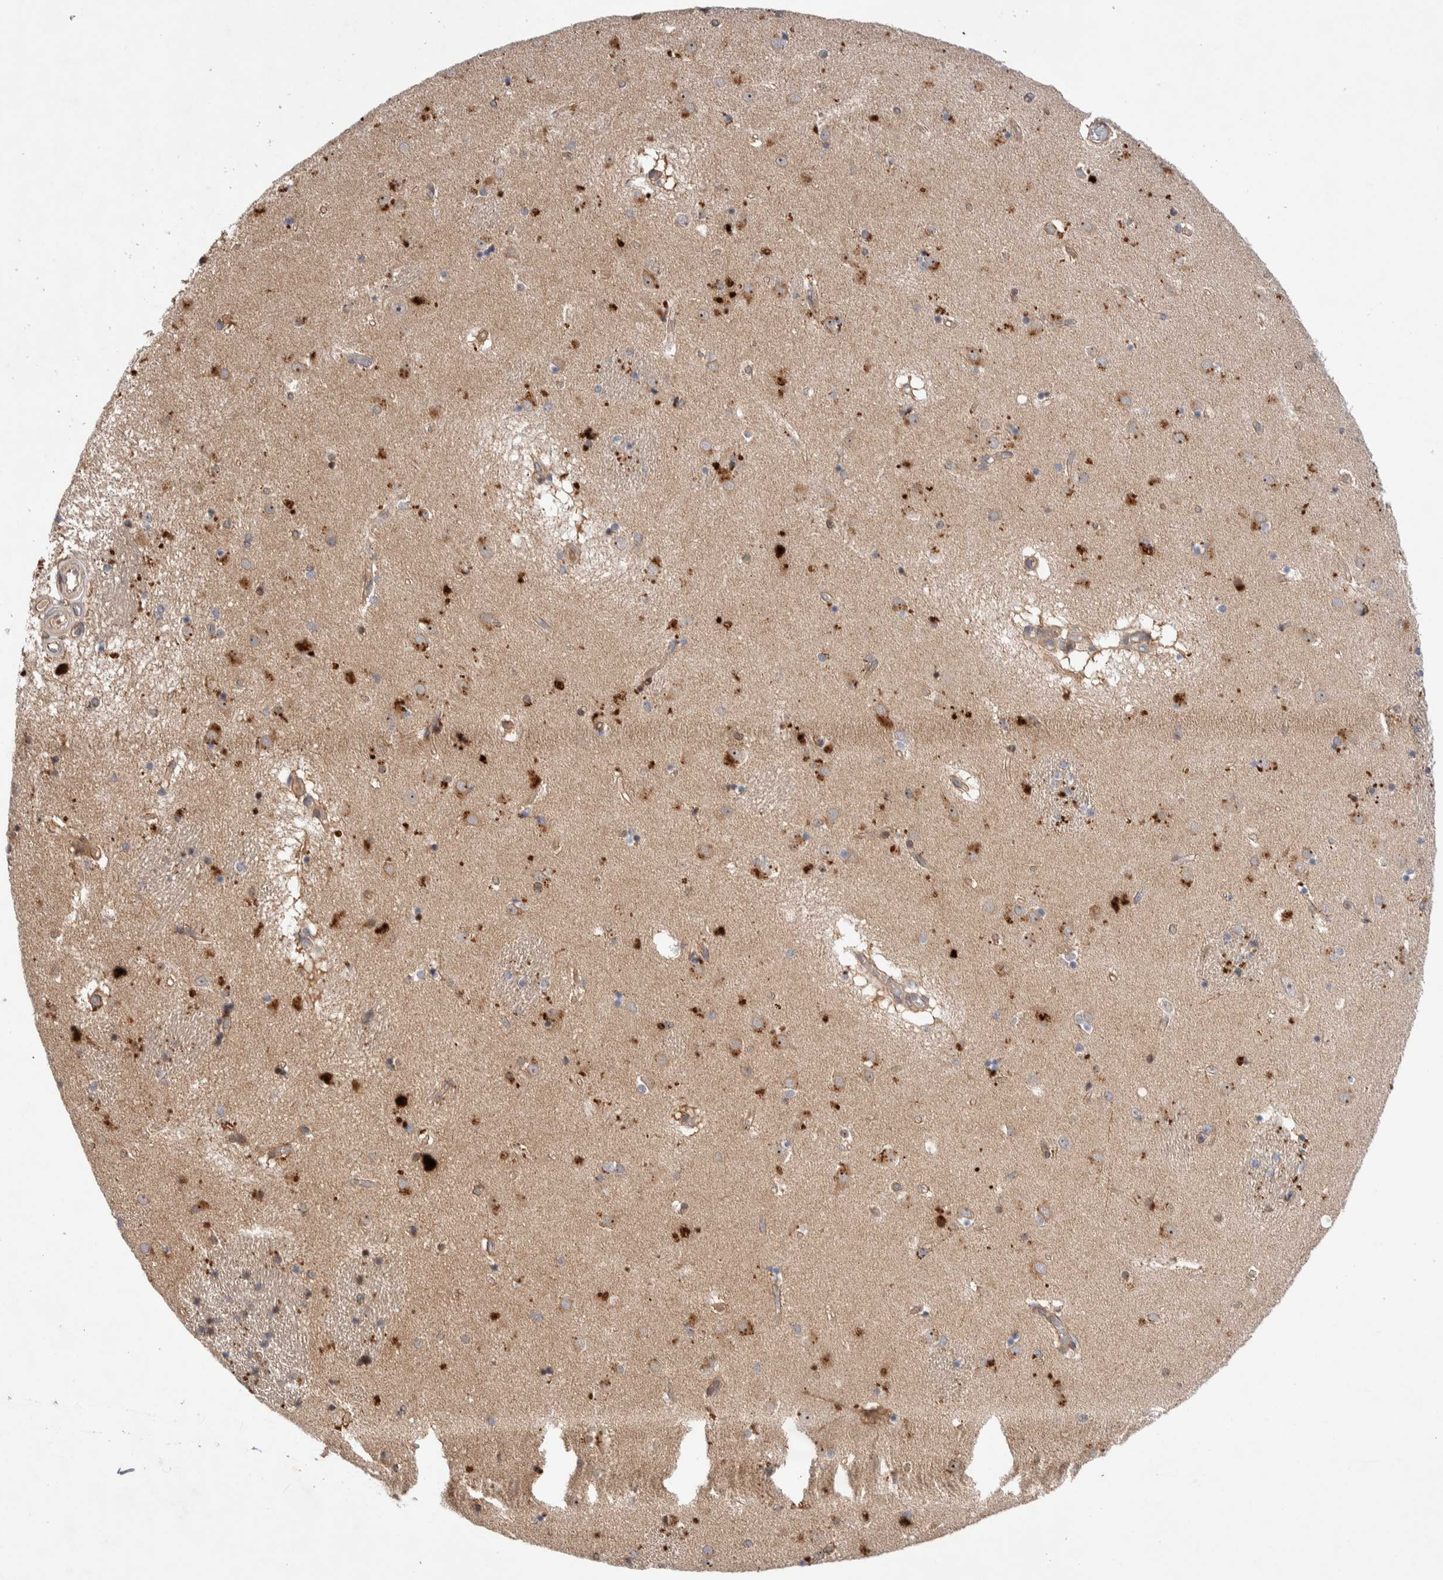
{"staining": {"intensity": "moderate", "quantity": "<25%", "location": "cytoplasmic/membranous"}, "tissue": "caudate", "cell_type": "Glial cells", "image_type": "normal", "snomed": [{"axis": "morphology", "description": "Normal tissue, NOS"}, {"axis": "topography", "description": "Lateral ventricle wall"}], "caption": "IHC of normal human caudate shows low levels of moderate cytoplasmic/membranous staining in approximately <25% of glial cells. Nuclei are stained in blue.", "gene": "LZTS1", "patient": {"sex": "male", "age": 70}}